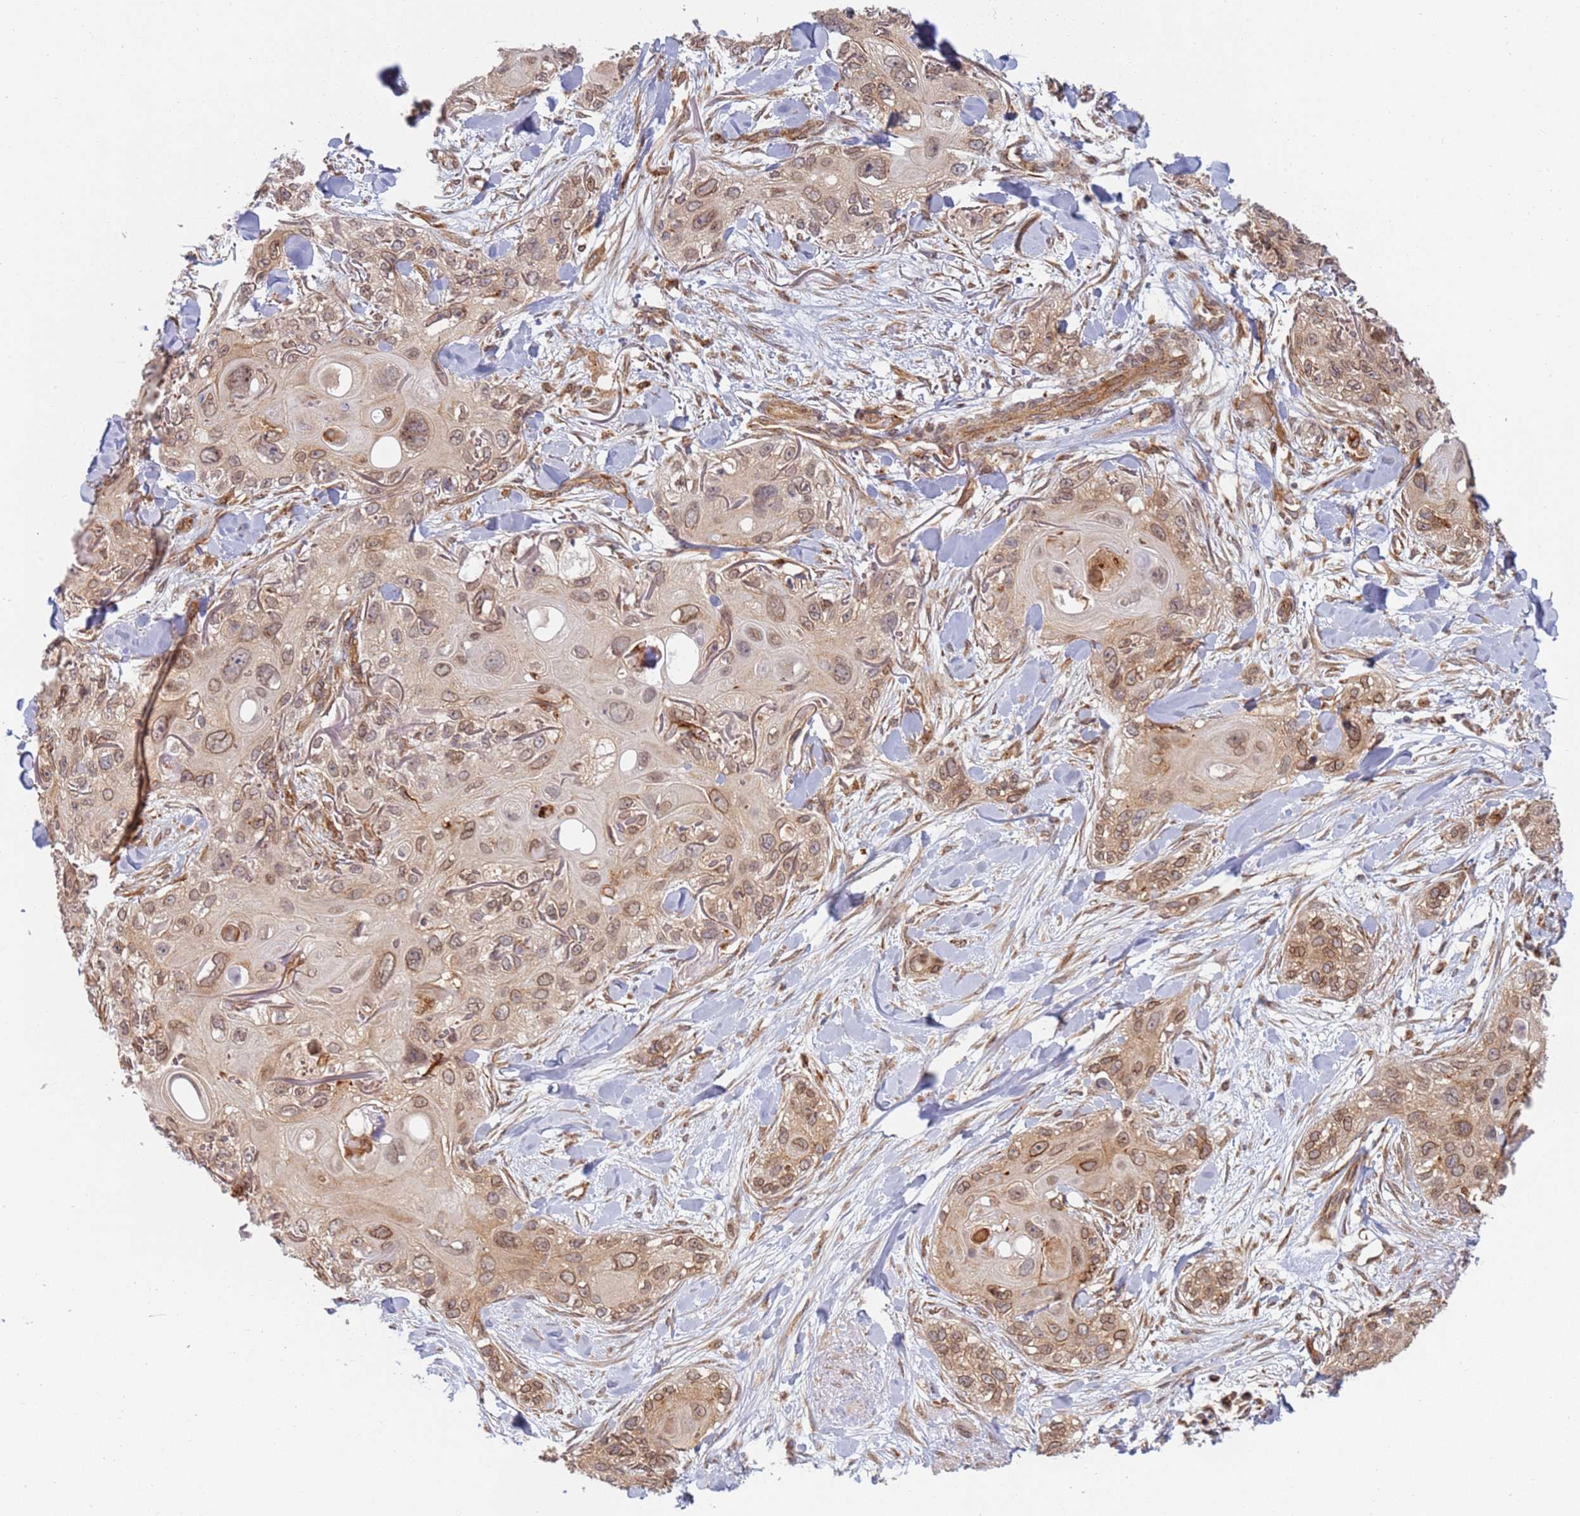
{"staining": {"intensity": "moderate", "quantity": ">75%", "location": "cytoplasmic/membranous,nuclear"}, "tissue": "skin cancer", "cell_type": "Tumor cells", "image_type": "cancer", "snomed": [{"axis": "morphology", "description": "Normal tissue, NOS"}, {"axis": "morphology", "description": "Squamous cell carcinoma, NOS"}, {"axis": "topography", "description": "Skin"}], "caption": "A high-resolution micrograph shows immunohistochemistry (IHC) staining of skin cancer (squamous cell carcinoma), which reveals moderate cytoplasmic/membranous and nuclear positivity in about >75% of tumor cells.", "gene": "CEP170", "patient": {"sex": "male", "age": 72}}